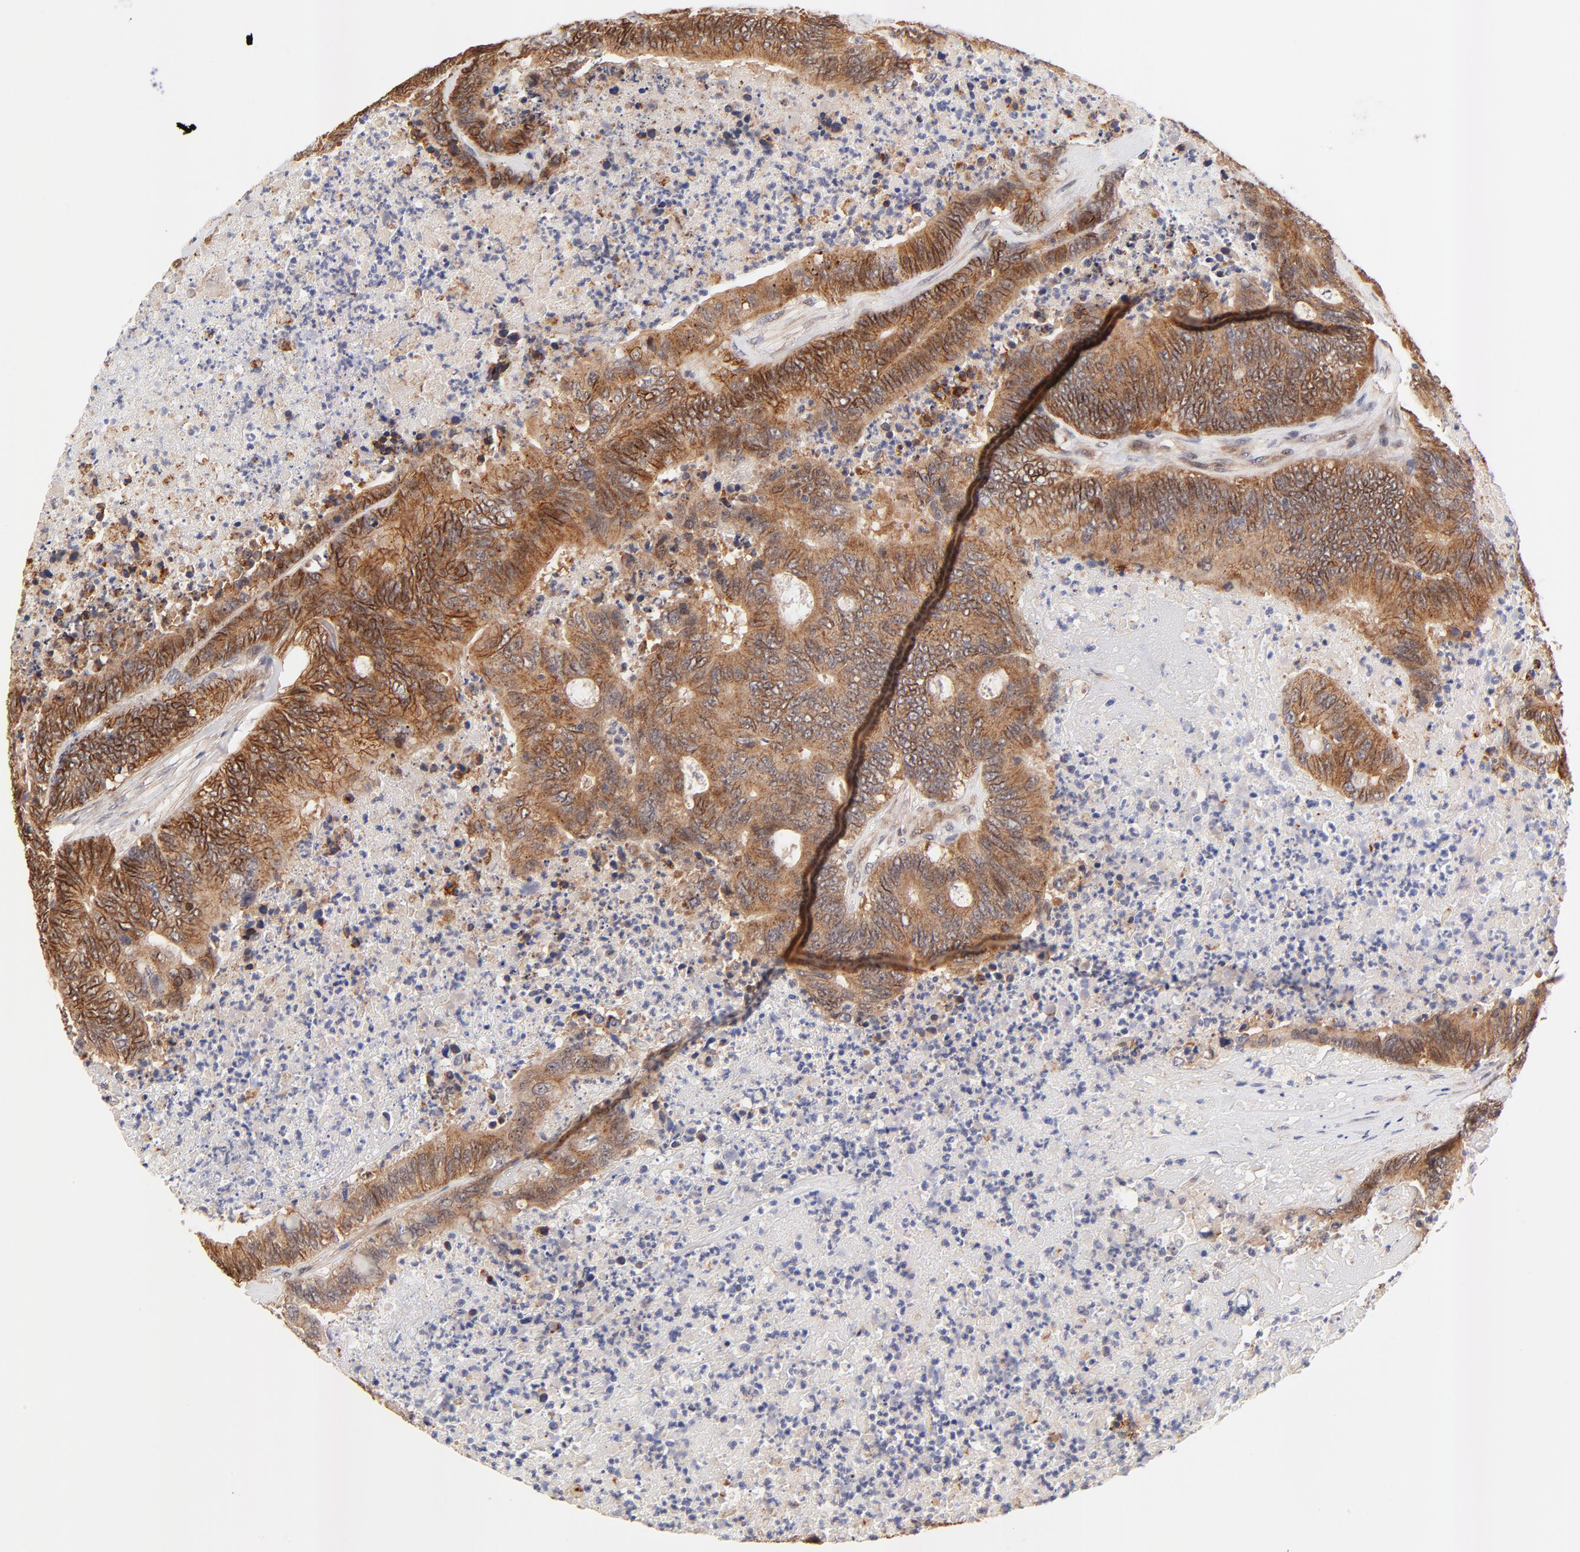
{"staining": {"intensity": "strong", "quantity": ">75%", "location": "cytoplasmic/membranous"}, "tissue": "colorectal cancer", "cell_type": "Tumor cells", "image_type": "cancer", "snomed": [{"axis": "morphology", "description": "Adenocarcinoma, NOS"}, {"axis": "topography", "description": "Colon"}], "caption": "Adenocarcinoma (colorectal) stained with IHC shows strong cytoplasmic/membranous staining in approximately >75% of tumor cells.", "gene": "TXNL1", "patient": {"sex": "male", "age": 65}}